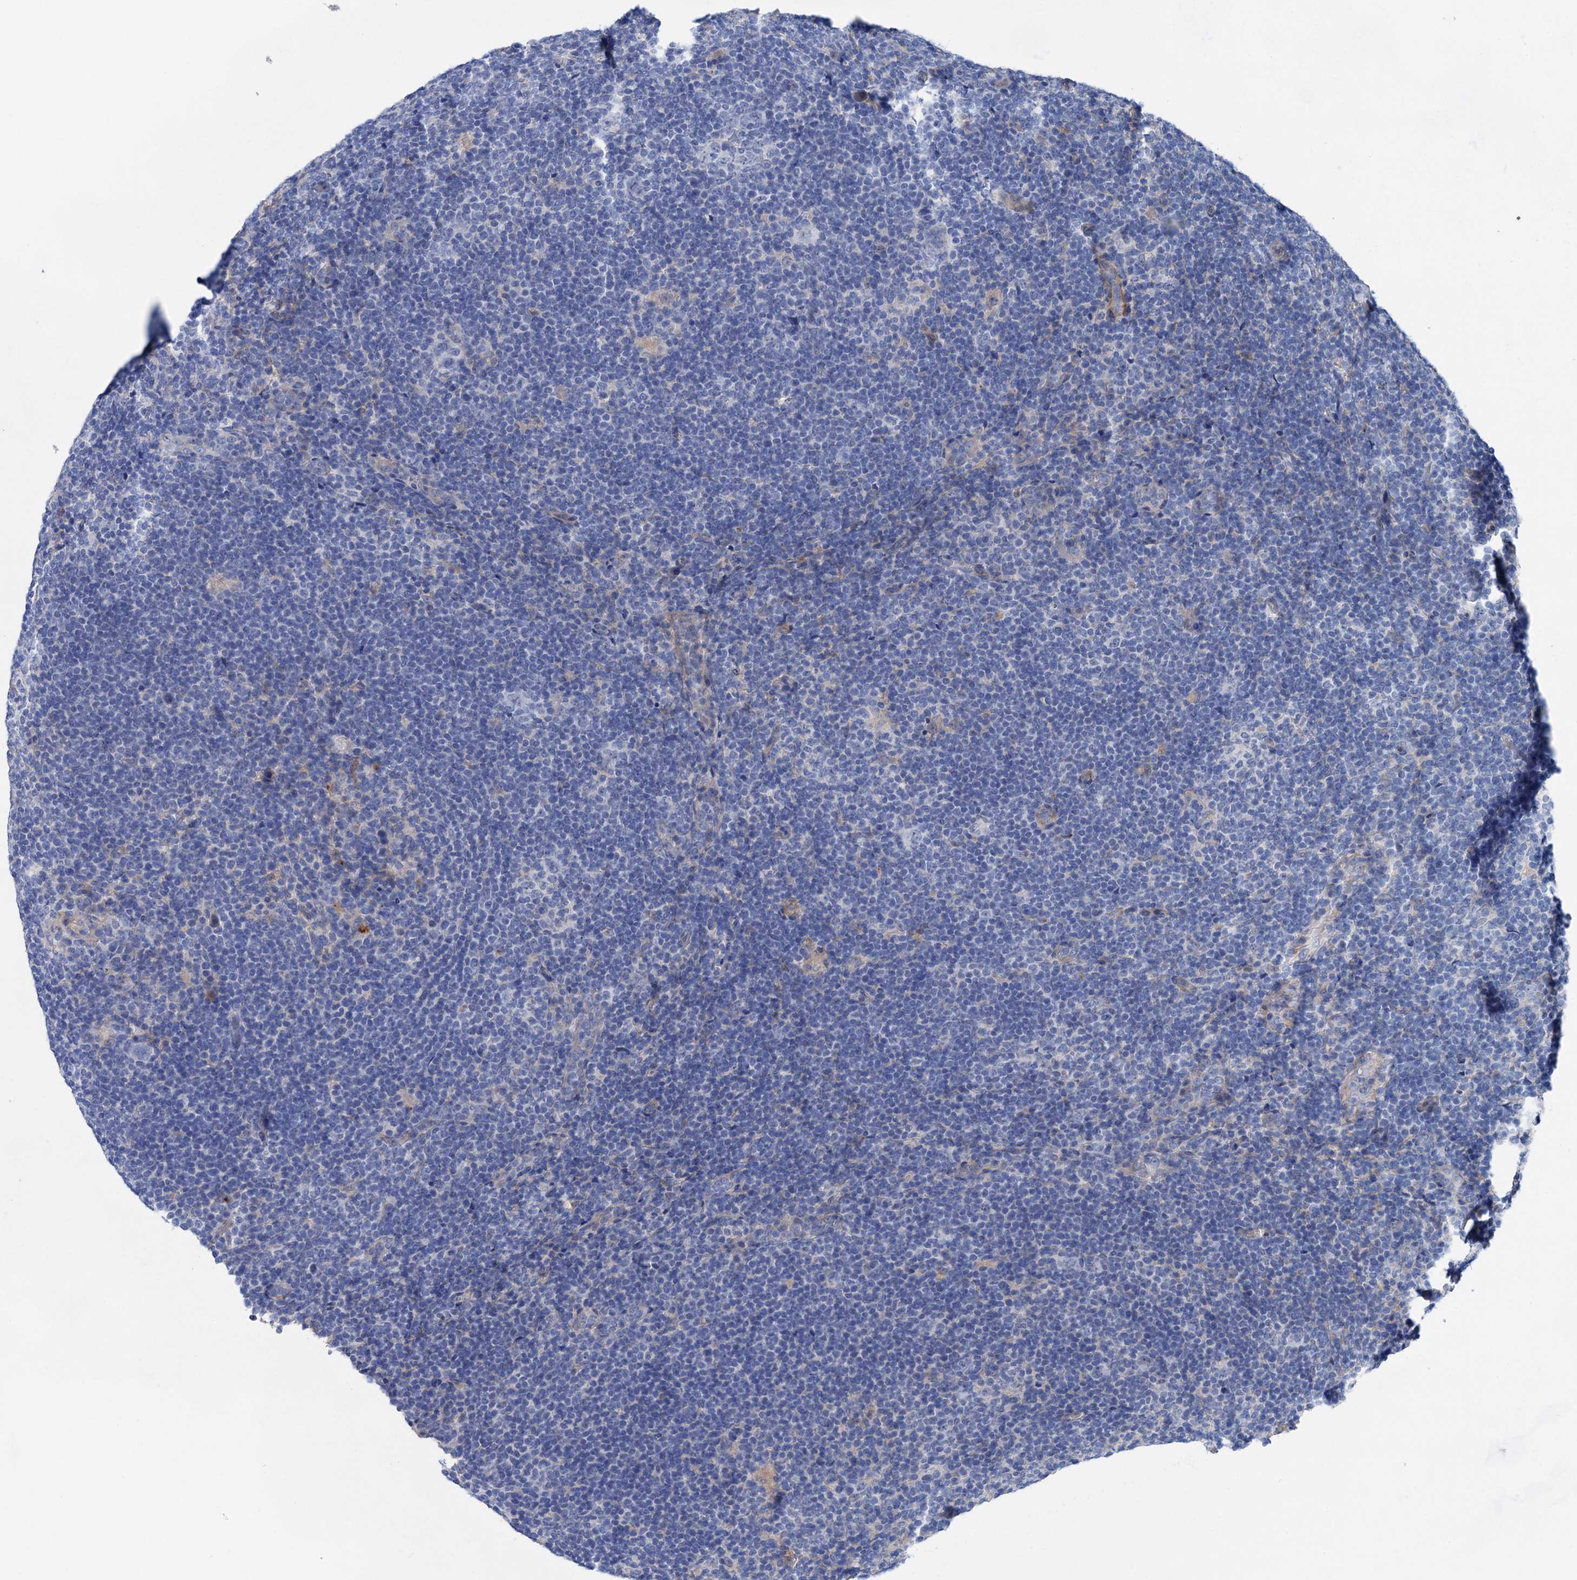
{"staining": {"intensity": "negative", "quantity": "none", "location": "none"}, "tissue": "lymphoma", "cell_type": "Tumor cells", "image_type": "cancer", "snomed": [{"axis": "morphology", "description": "Hodgkin's disease, NOS"}, {"axis": "topography", "description": "Lymph node"}], "caption": "This histopathology image is of lymphoma stained with immunohistochemistry (IHC) to label a protein in brown with the nuclei are counter-stained blue. There is no positivity in tumor cells.", "gene": "GPR155", "patient": {"sex": "female", "age": 57}}